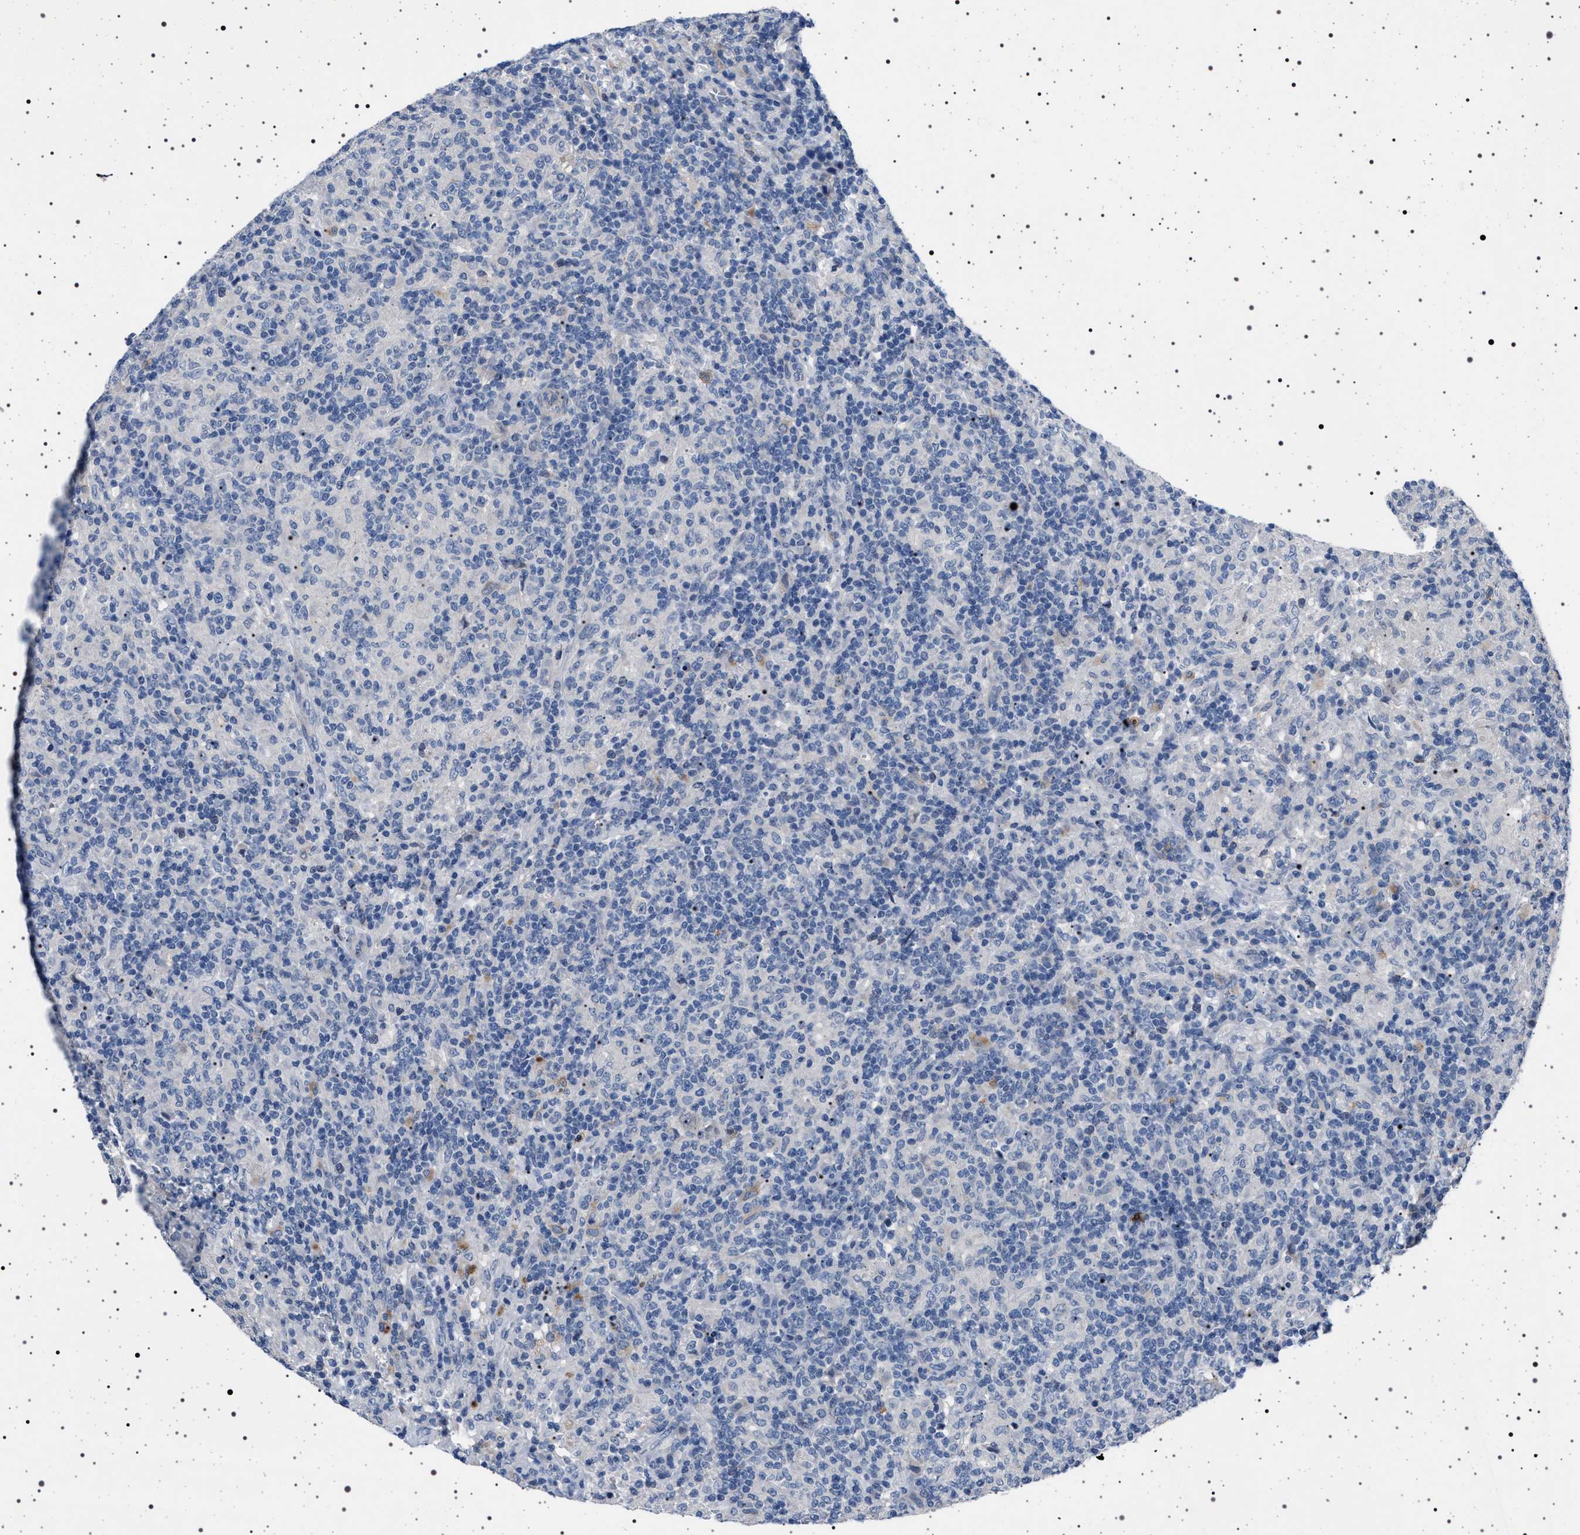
{"staining": {"intensity": "negative", "quantity": "none", "location": "none"}, "tissue": "lymphoma", "cell_type": "Tumor cells", "image_type": "cancer", "snomed": [{"axis": "morphology", "description": "Hodgkin's disease, NOS"}, {"axis": "topography", "description": "Lymph node"}], "caption": "Immunohistochemical staining of lymphoma shows no significant staining in tumor cells. (Stains: DAB IHC with hematoxylin counter stain, Microscopy: brightfield microscopy at high magnification).", "gene": "NAT9", "patient": {"sex": "male", "age": 70}}